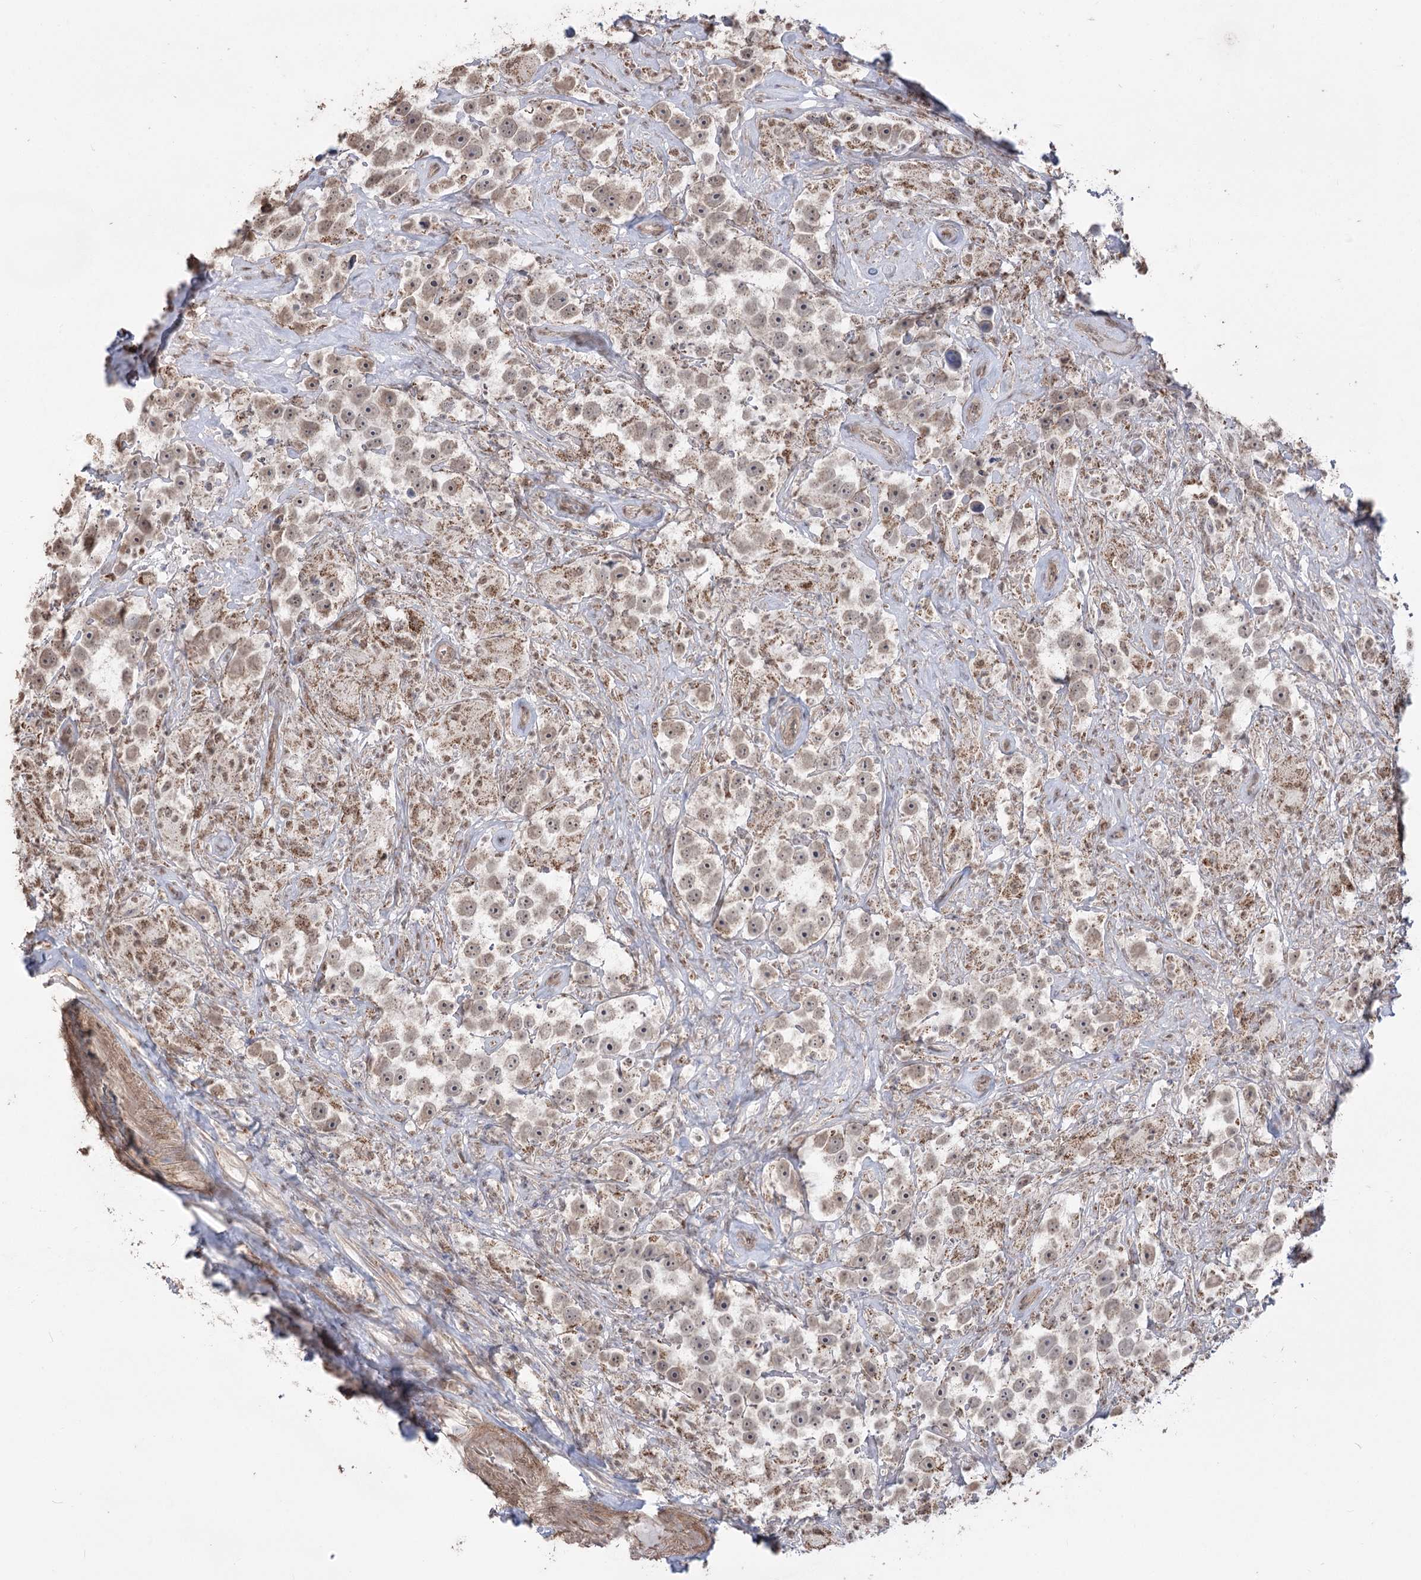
{"staining": {"intensity": "weak", "quantity": ">75%", "location": "nuclear"}, "tissue": "testis cancer", "cell_type": "Tumor cells", "image_type": "cancer", "snomed": [{"axis": "morphology", "description": "Seminoma, NOS"}, {"axis": "topography", "description": "Testis"}], "caption": "Immunohistochemistry (IHC) histopathology image of testis seminoma stained for a protein (brown), which displays low levels of weak nuclear staining in approximately >75% of tumor cells.", "gene": "ZSCAN23", "patient": {"sex": "male", "age": 49}}